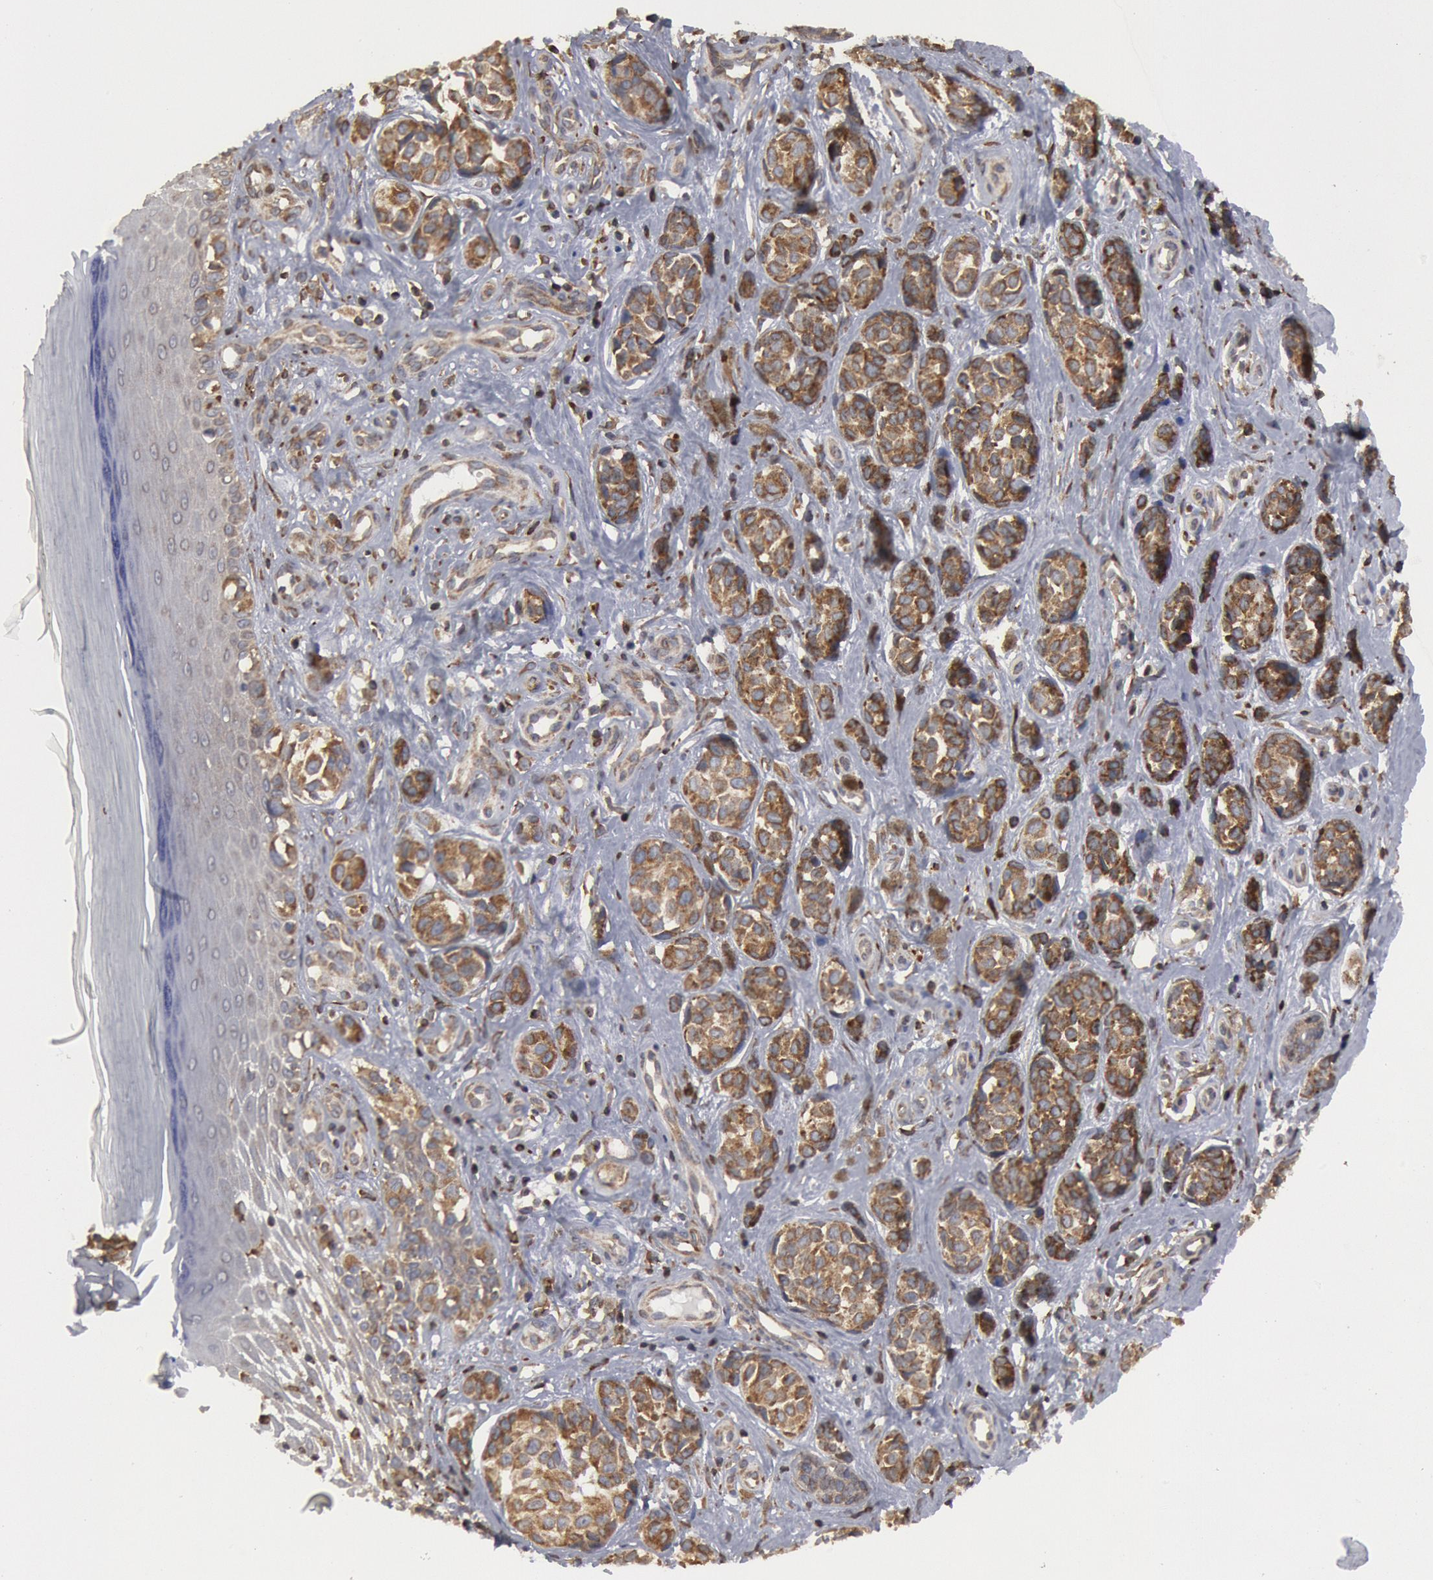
{"staining": {"intensity": "weak", "quantity": ">75%", "location": "cytoplasmic/membranous"}, "tissue": "melanoma", "cell_type": "Tumor cells", "image_type": "cancer", "snomed": [{"axis": "morphology", "description": "Malignant melanoma, NOS"}, {"axis": "topography", "description": "Skin"}], "caption": "Immunohistochemical staining of human melanoma reveals weak cytoplasmic/membranous protein expression in about >75% of tumor cells.", "gene": "OSBPL8", "patient": {"sex": "male", "age": 79}}